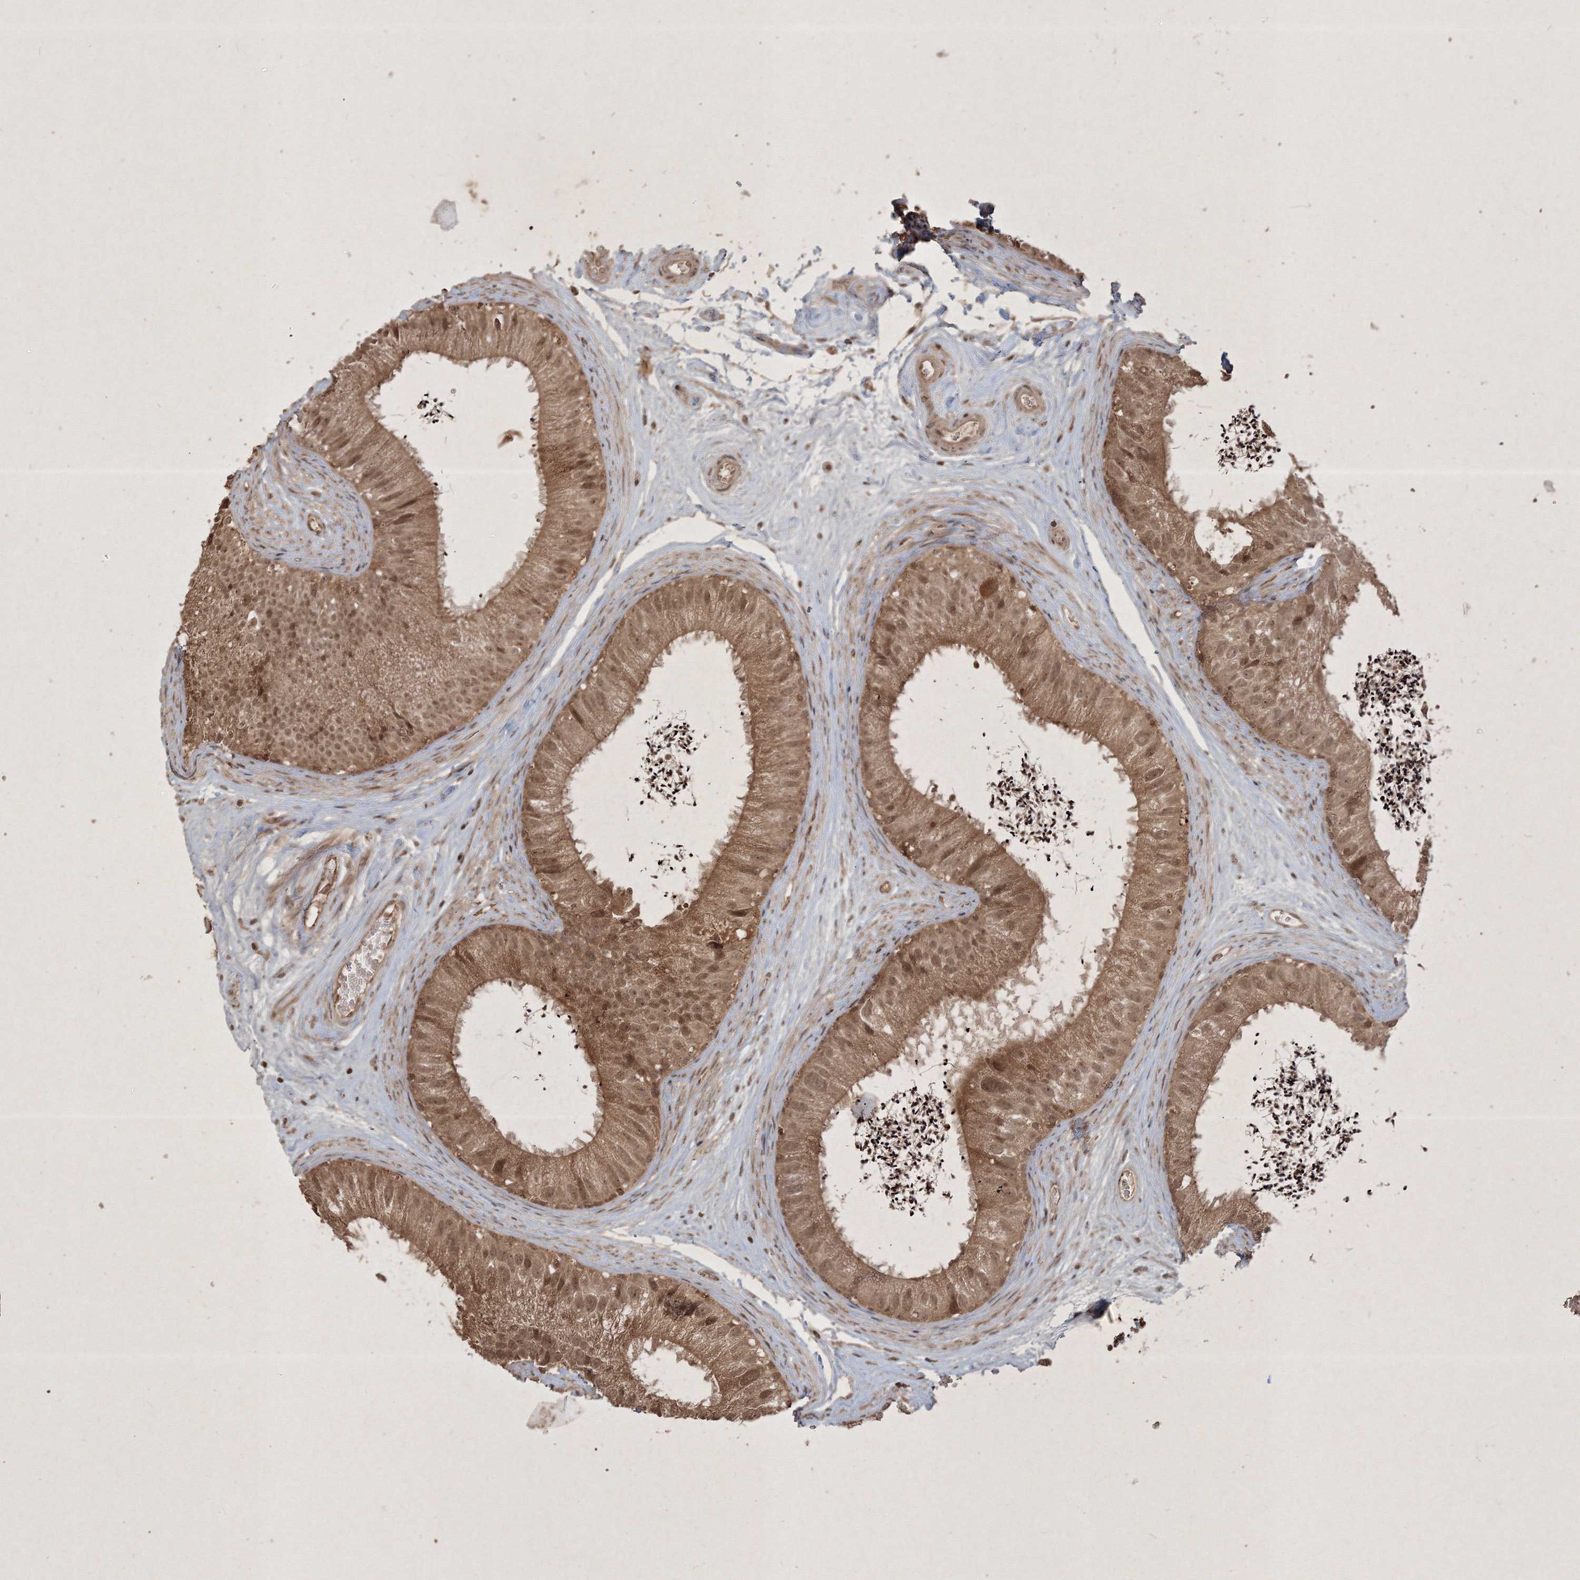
{"staining": {"intensity": "moderate", "quantity": ">75%", "location": "cytoplasmic/membranous,nuclear"}, "tissue": "epididymis", "cell_type": "Glandular cells", "image_type": "normal", "snomed": [{"axis": "morphology", "description": "Normal tissue, NOS"}, {"axis": "topography", "description": "Epididymis"}], "caption": "Immunohistochemistry (IHC) (DAB) staining of benign human epididymis demonstrates moderate cytoplasmic/membranous,nuclear protein expression in approximately >75% of glandular cells.", "gene": "PELI3", "patient": {"sex": "male", "age": 77}}